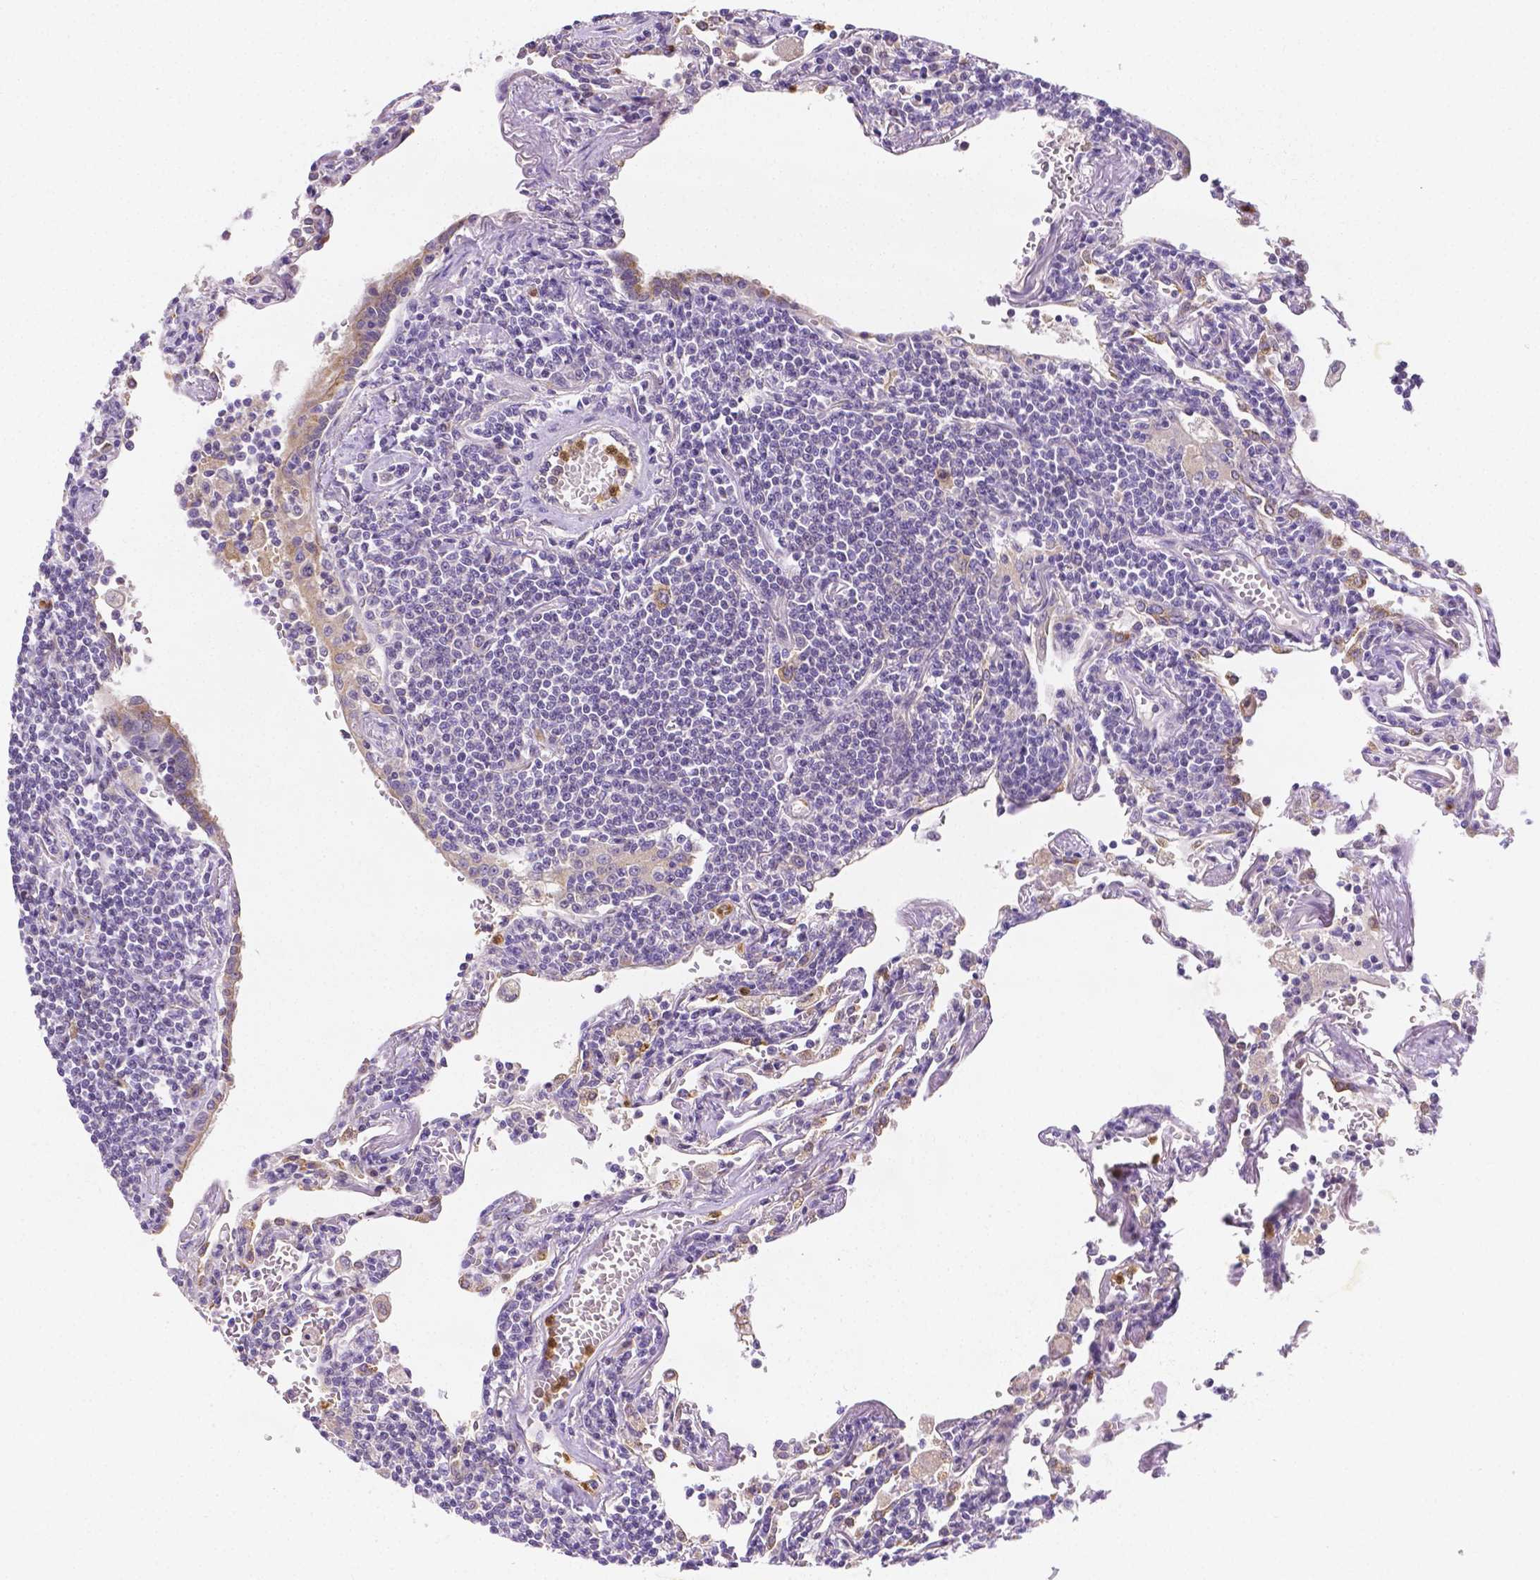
{"staining": {"intensity": "negative", "quantity": "none", "location": "none"}, "tissue": "lymphoma", "cell_type": "Tumor cells", "image_type": "cancer", "snomed": [{"axis": "morphology", "description": "Malignant lymphoma, non-Hodgkin's type, Low grade"}, {"axis": "topography", "description": "Lung"}], "caption": "Tumor cells are negative for protein expression in human malignant lymphoma, non-Hodgkin's type (low-grade). (DAB (3,3'-diaminobenzidine) immunohistochemistry (IHC), high magnification).", "gene": "ZNRD2", "patient": {"sex": "female", "age": 71}}